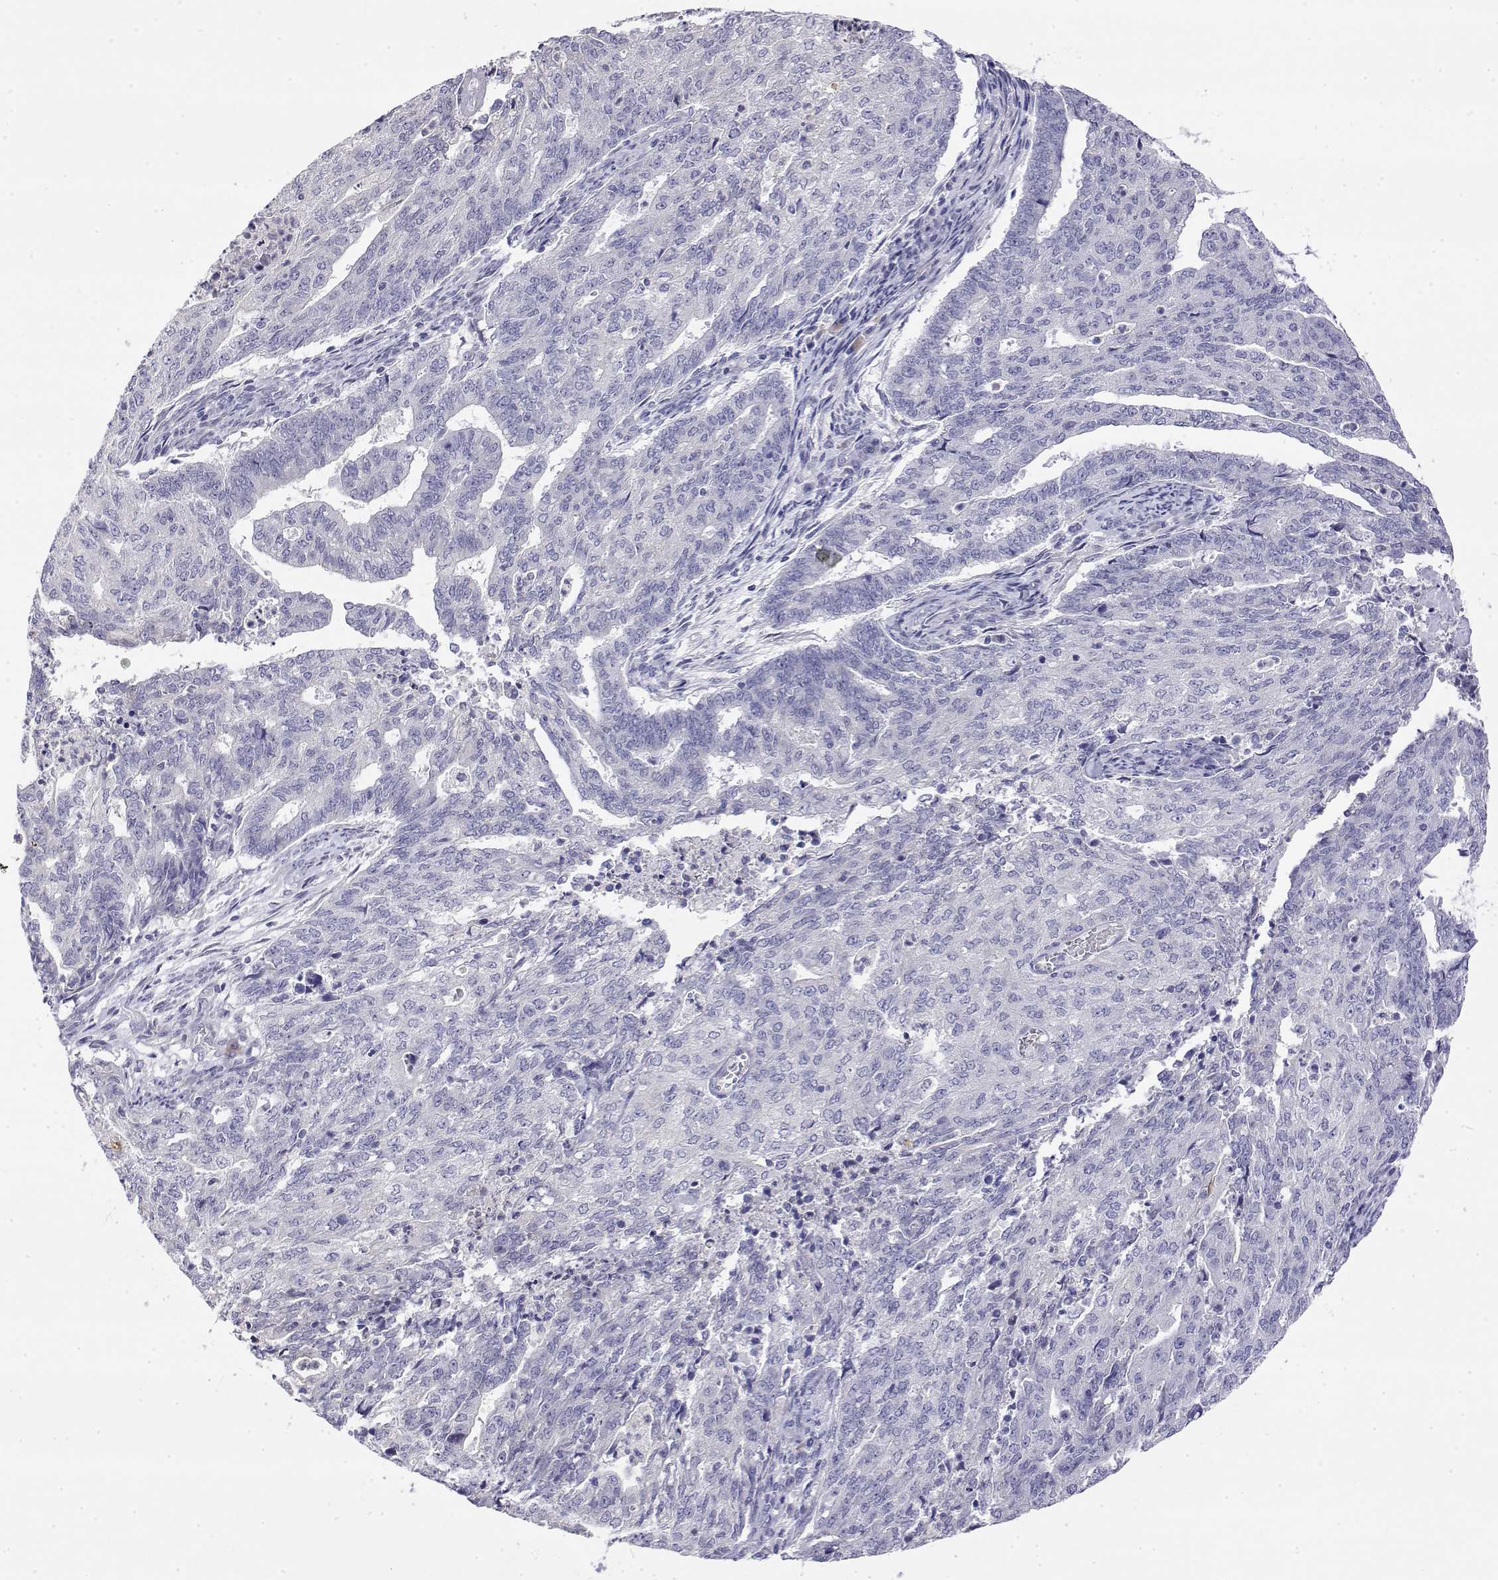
{"staining": {"intensity": "negative", "quantity": "none", "location": "none"}, "tissue": "endometrial cancer", "cell_type": "Tumor cells", "image_type": "cancer", "snomed": [{"axis": "morphology", "description": "Adenocarcinoma, NOS"}, {"axis": "topography", "description": "Endometrium"}], "caption": "The image reveals no staining of tumor cells in endometrial cancer.", "gene": "LY6D", "patient": {"sex": "female", "age": 82}}